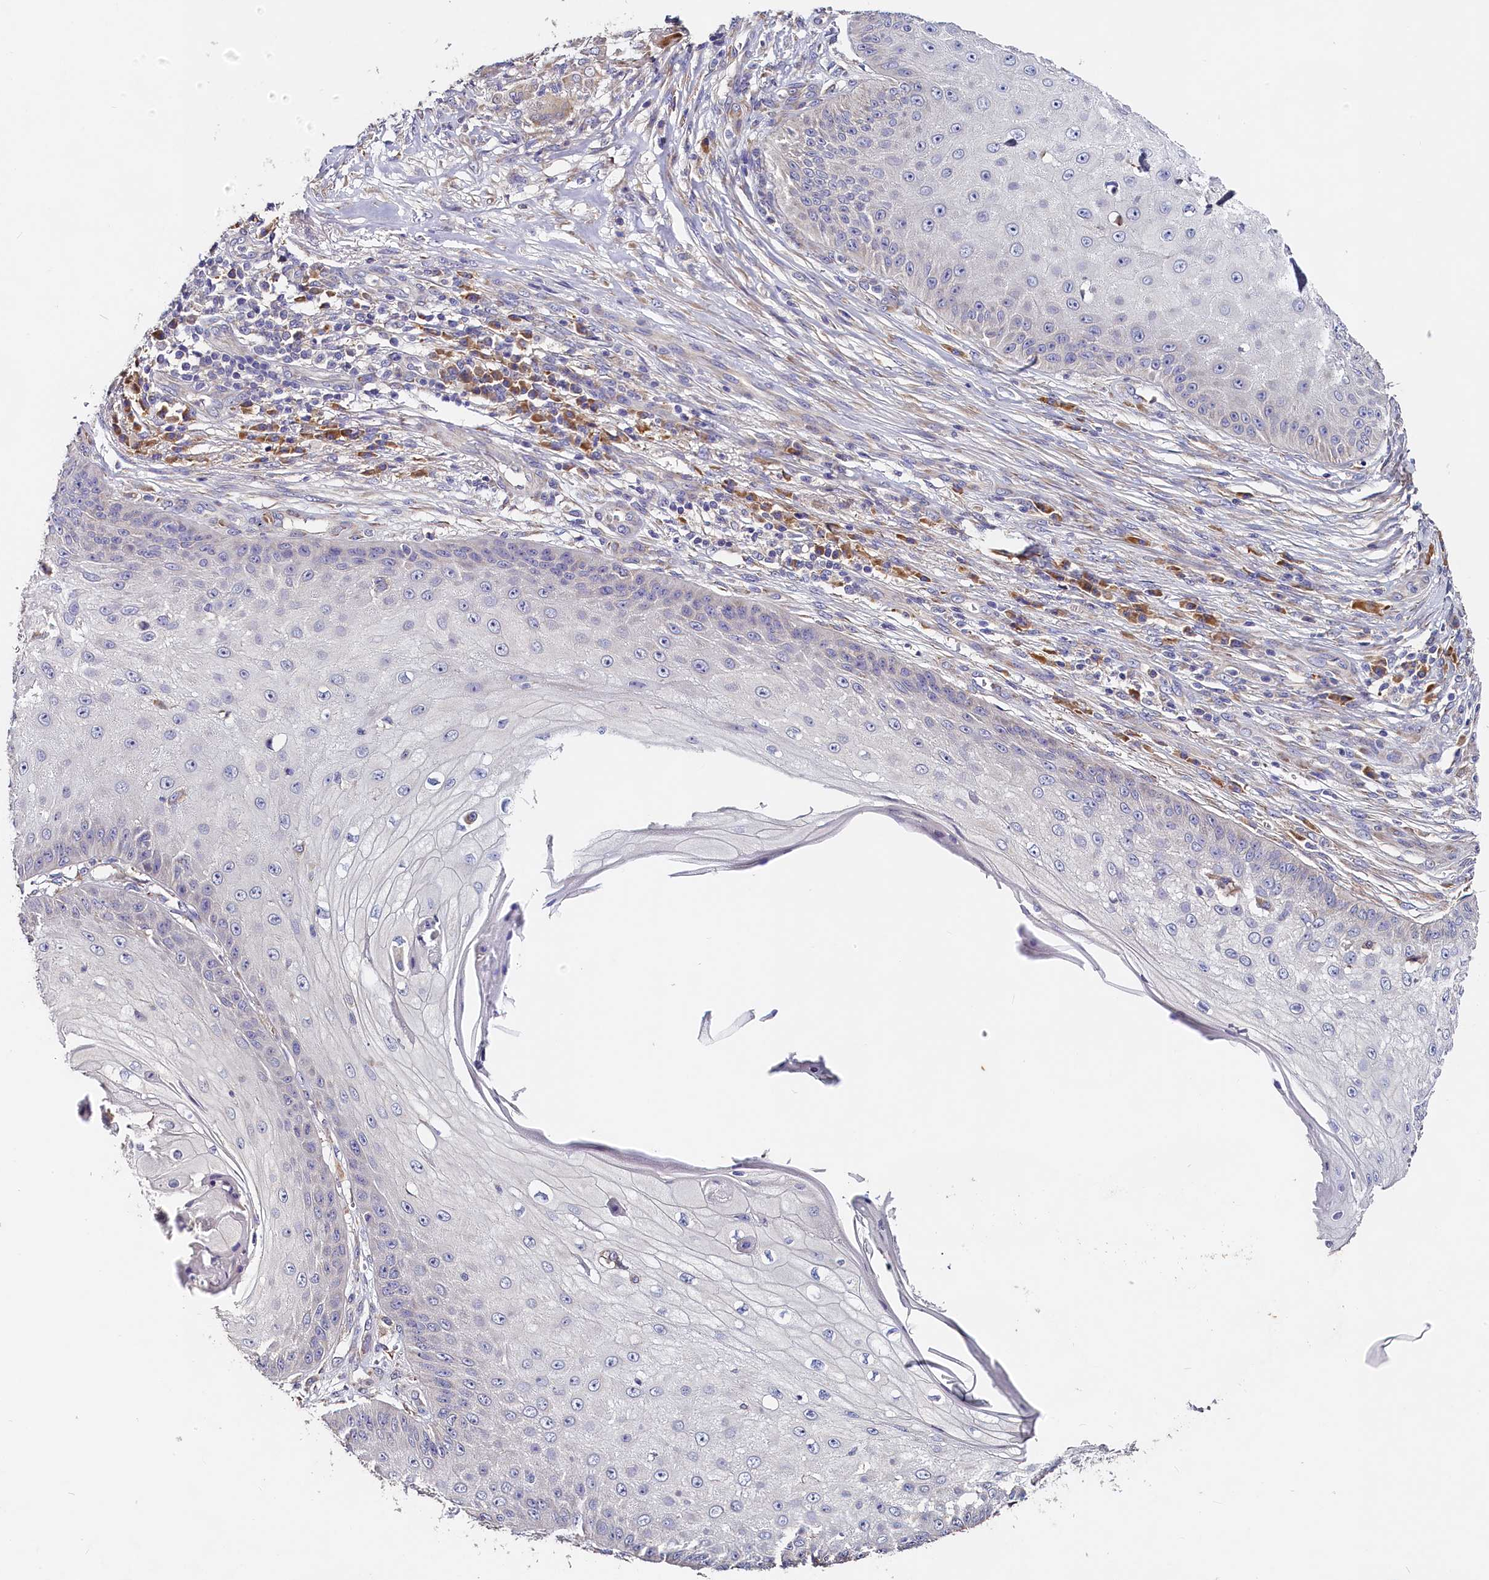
{"staining": {"intensity": "negative", "quantity": "none", "location": "none"}, "tissue": "skin cancer", "cell_type": "Tumor cells", "image_type": "cancer", "snomed": [{"axis": "morphology", "description": "Squamous cell carcinoma, NOS"}, {"axis": "topography", "description": "Skin"}], "caption": "Tumor cells show no significant positivity in skin squamous cell carcinoma.", "gene": "ST7L", "patient": {"sex": "male", "age": 70}}